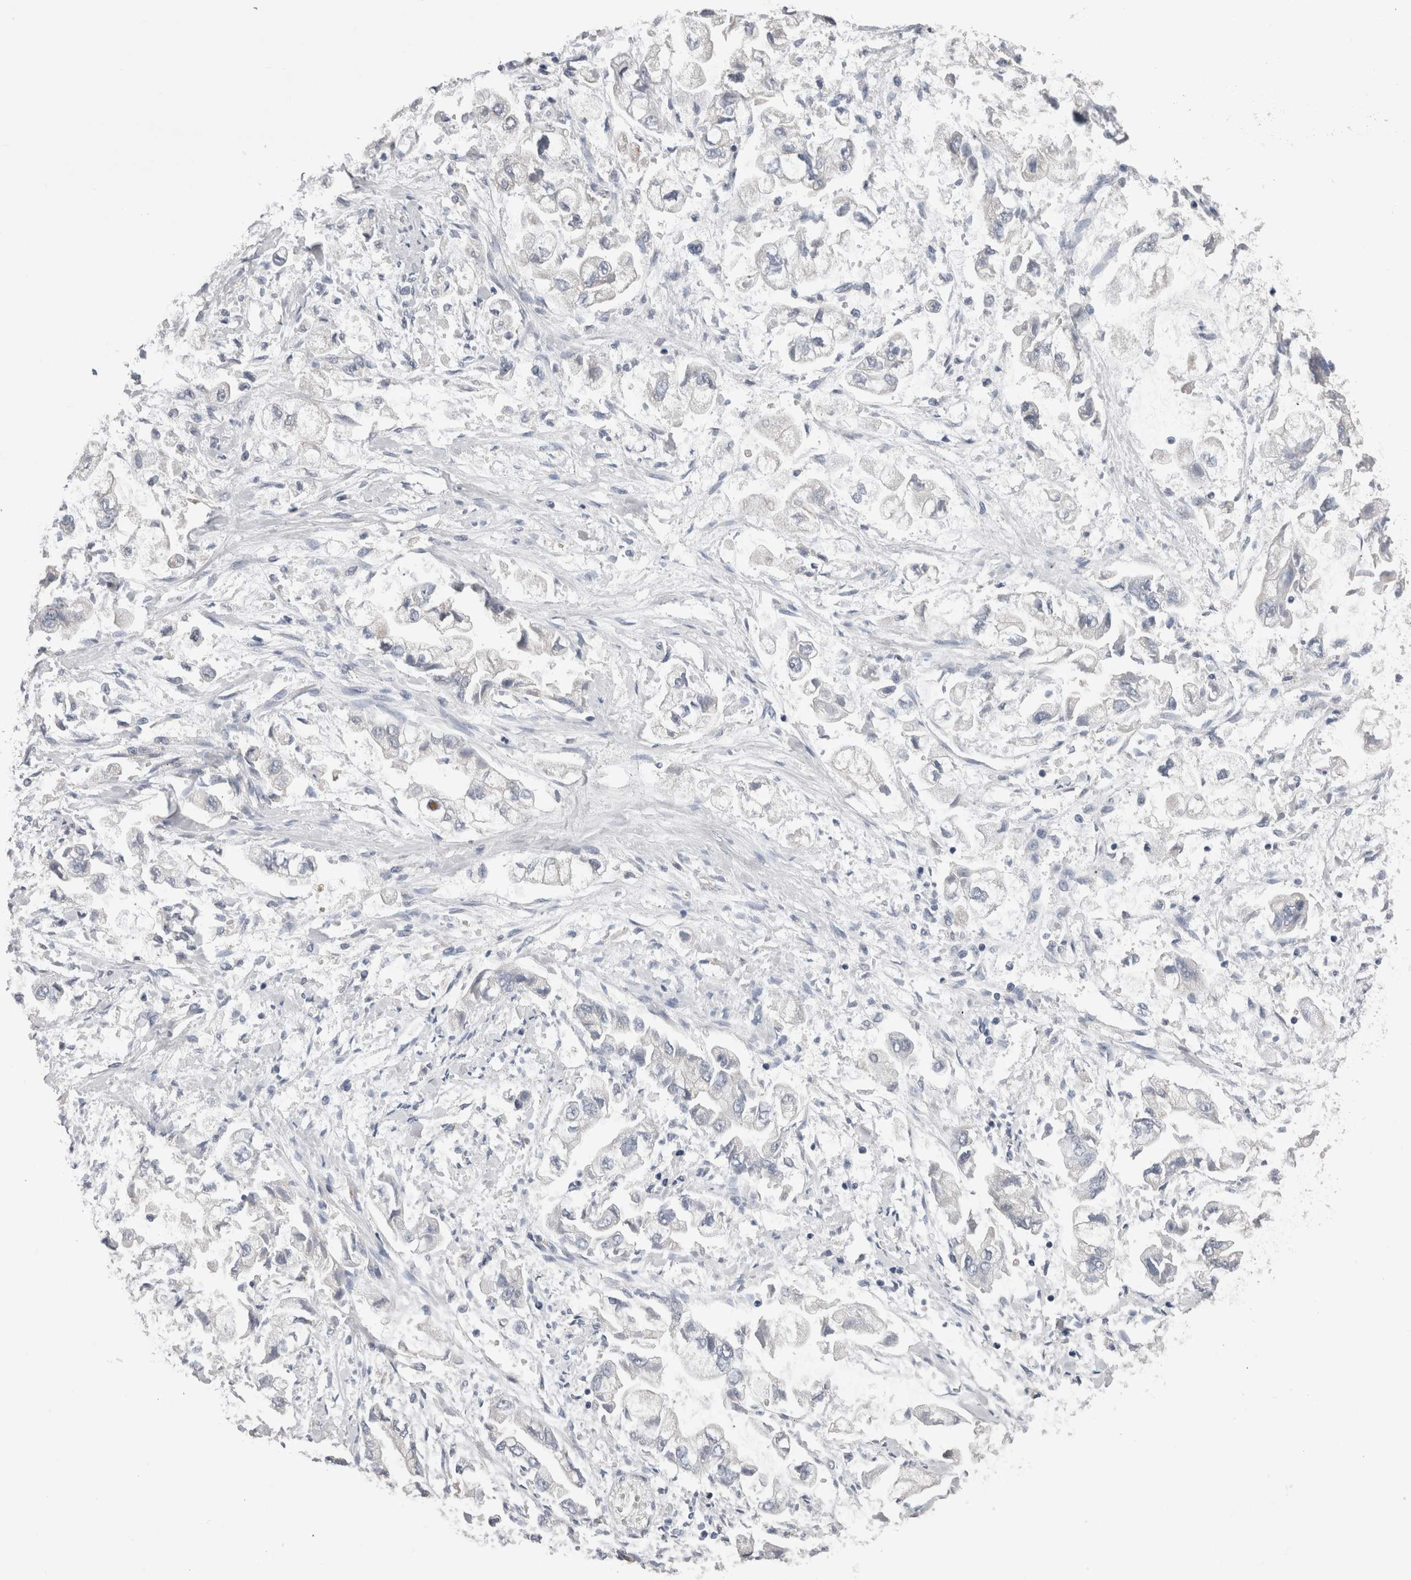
{"staining": {"intensity": "negative", "quantity": "none", "location": "none"}, "tissue": "stomach cancer", "cell_type": "Tumor cells", "image_type": "cancer", "snomed": [{"axis": "morphology", "description": "Normal tissue, NOS"}, {"axis": "morphology", "description": "Adenocarcinoma, NOS"}, {"axis": "topography", "description": "Stomach"}], "caption": "The micrograph shows no significant expression in tumor cells of stomach cancer. (Brightfield microscopy of DAB (3,3'-diaminobenzidine) immunohistochemistry at high magnification).", "gene": "GDAP1", "patient": {"sex": "male", "age": 62}}